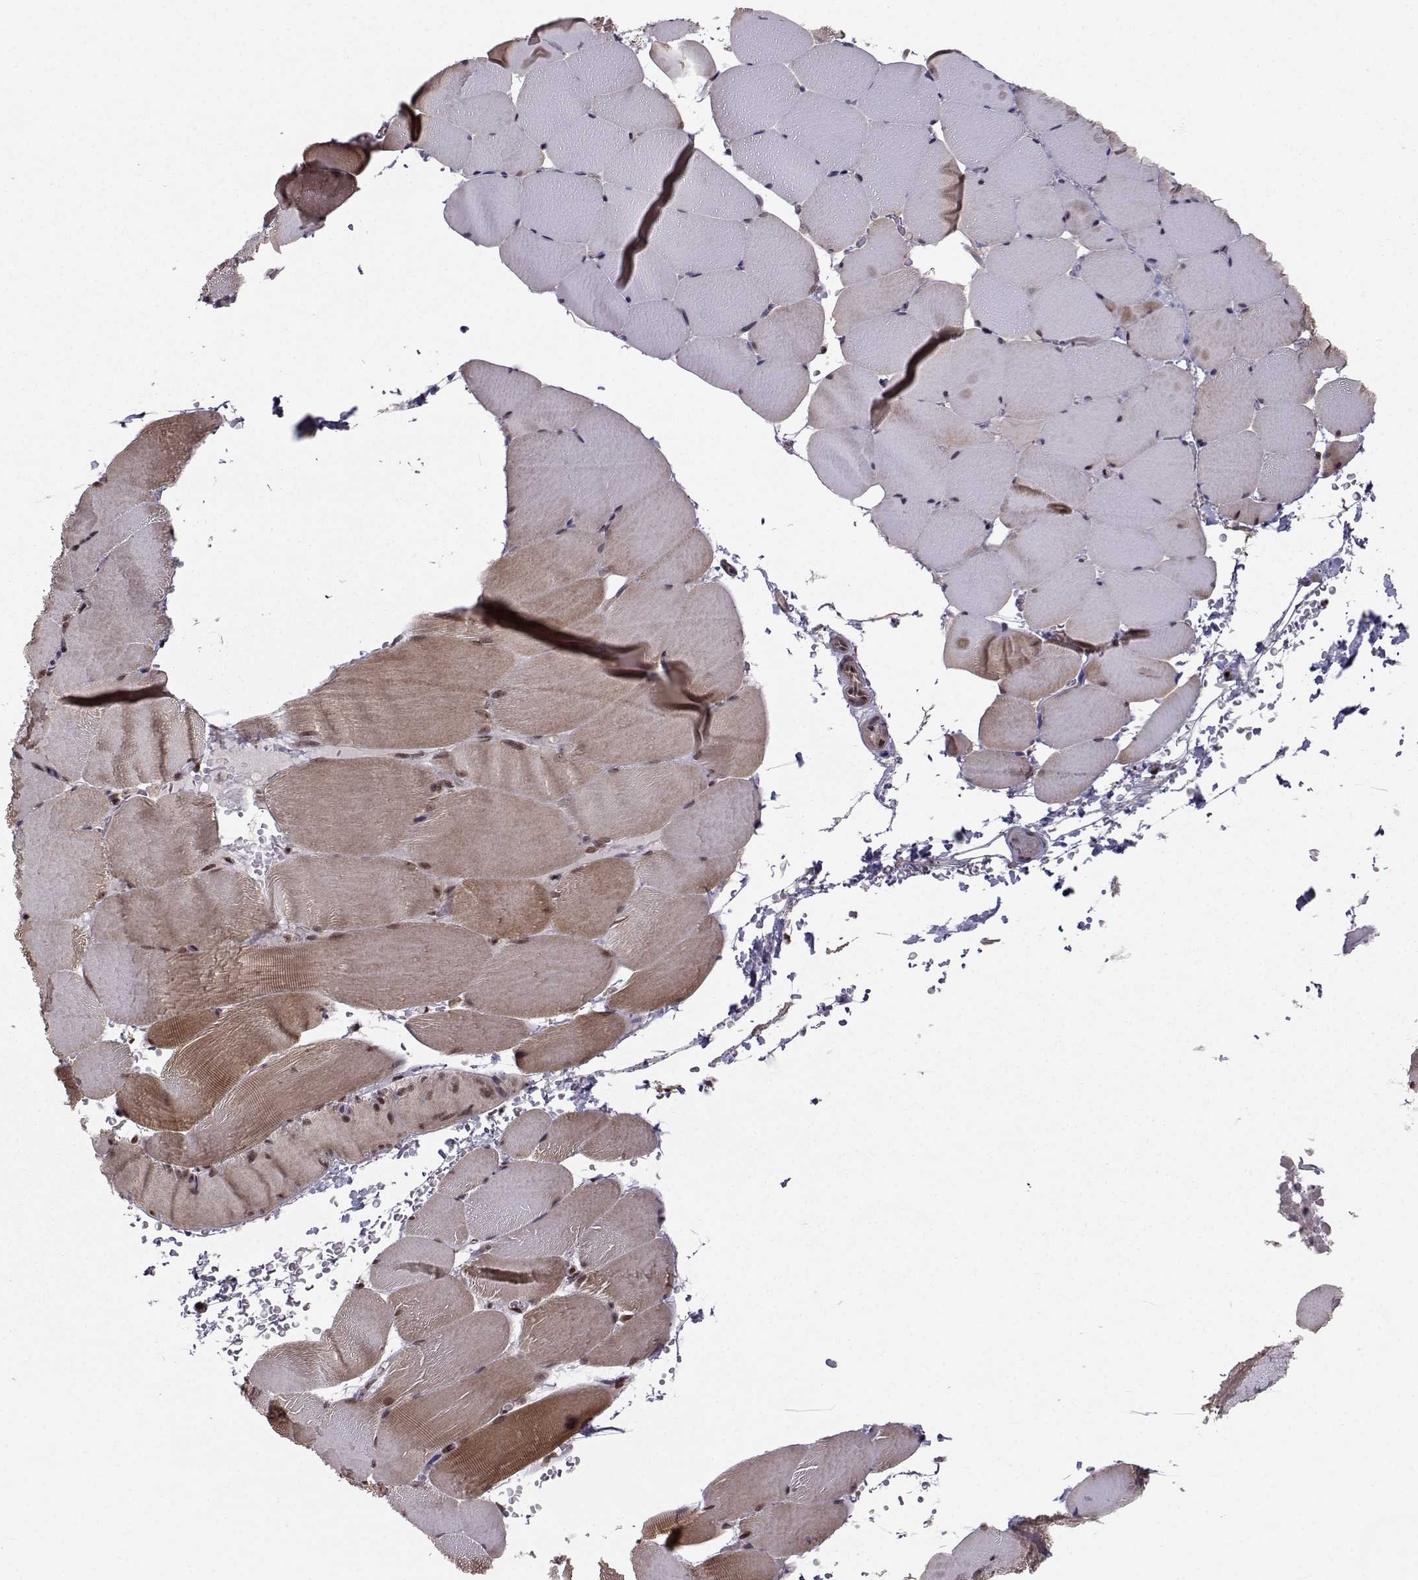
{"staining": {"intensity": "moderate", "quantity": "25%-75%", "location": "cytoplasmic/membranous,nuclear"}, "tissue": "skeletal muscle", "cell_type": "Myocytes", "image_type": "normal", "snomed": [{"axis": "morphology", "description": "Normal tissue, NOS"}, {"axis": "topography", "description": "Skeletal muscle"}], "caption": "Immunohistochemical staining of unremarkable skeletal muscle demonstrates 25%-75% levels of moderate cytoplasmic/membranous,nuclear protein staining in approximately 25%-75% of myocytes. (DAB = brown stain, brightfield microscopy at high magnification).", "gene": "PKN2", "patient": {"sex": "female", "age": 37}}